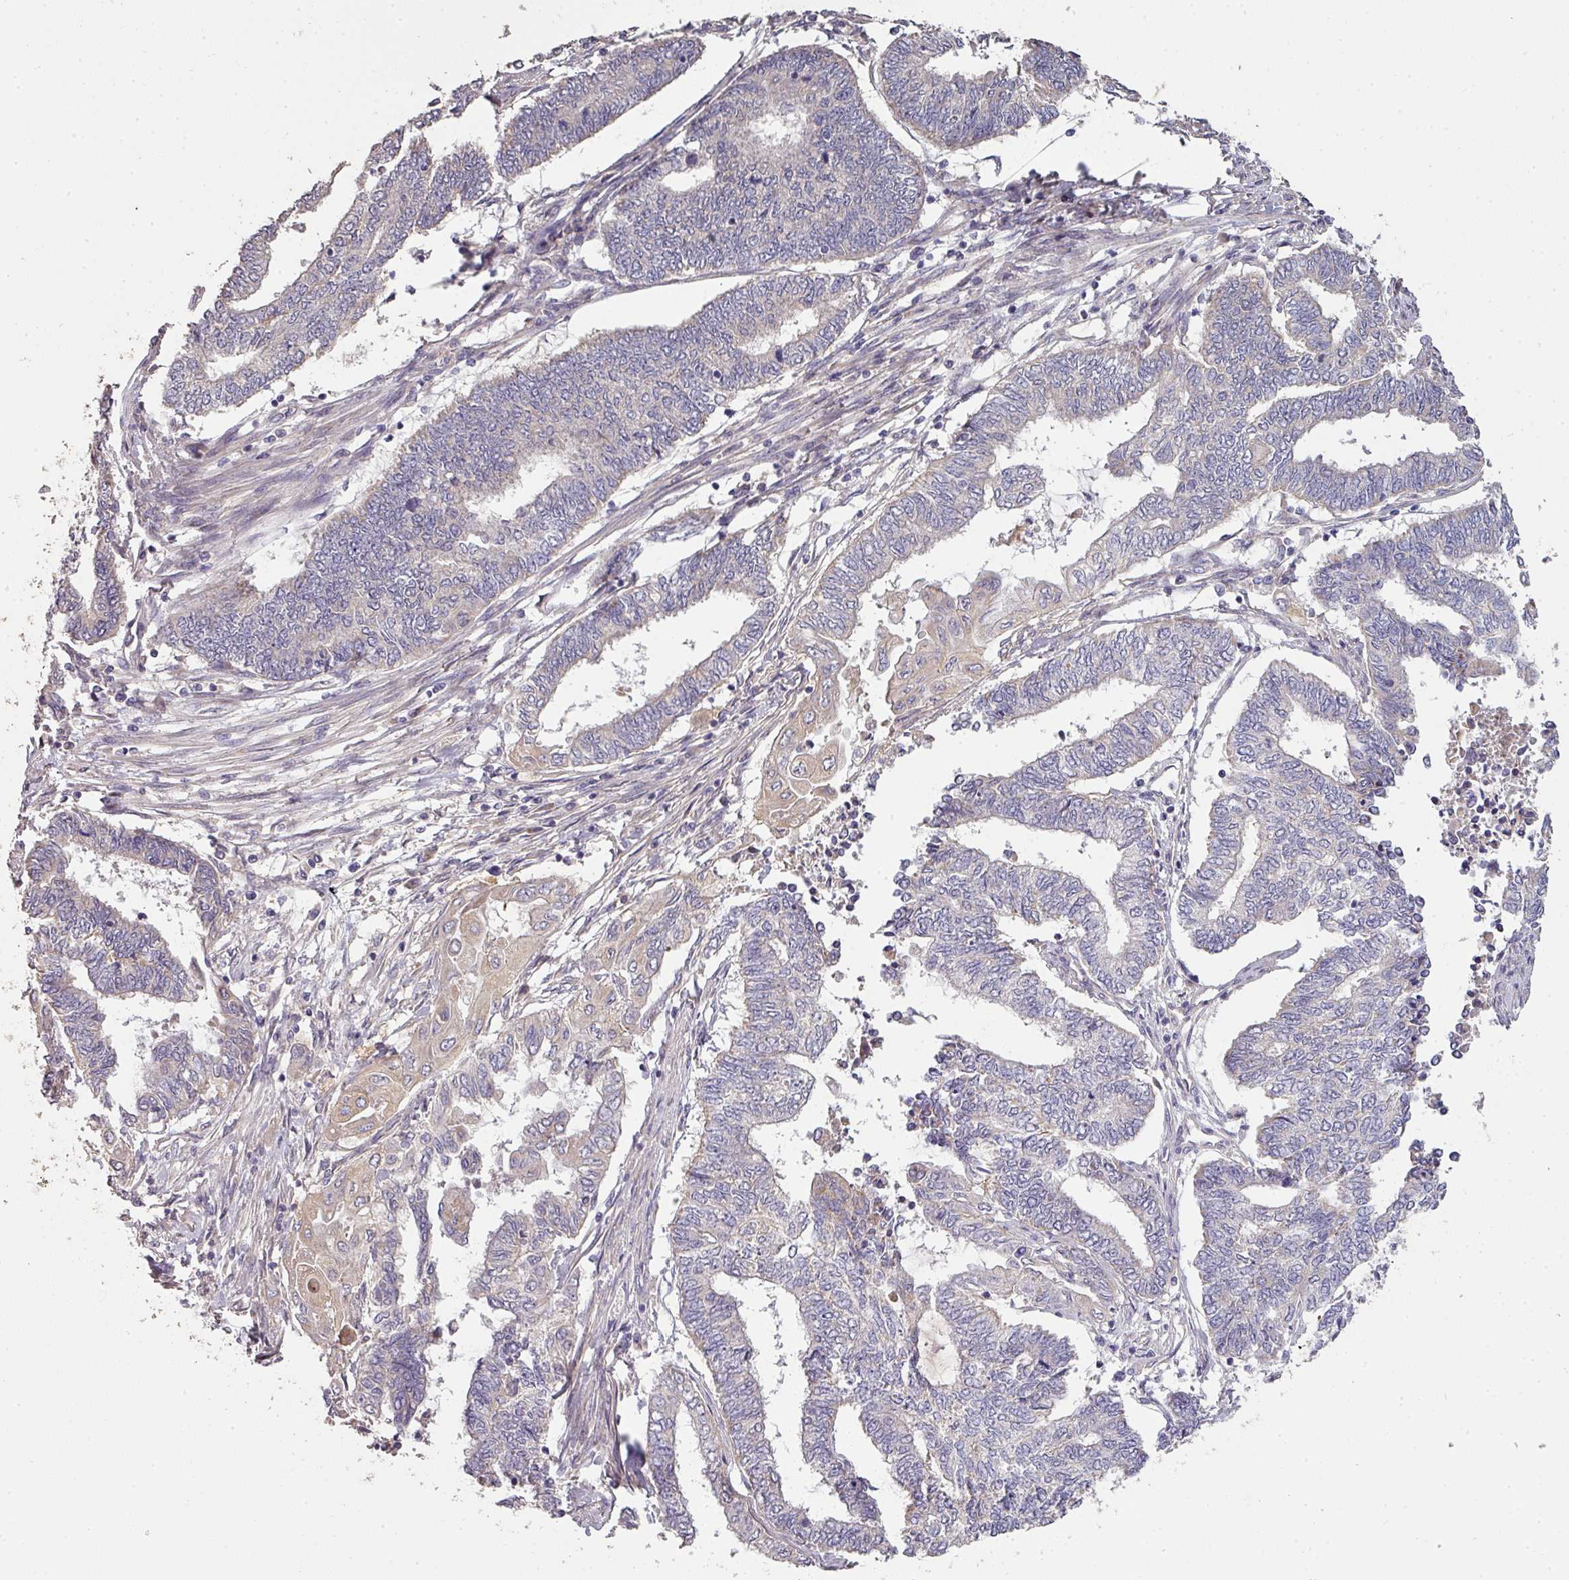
{"staining": {"intensity": "negative", "quantity": "none", "location": "none"}, "tissue": "endometrial cancer", "cell_type": "Tumor cells", "image_type": "cancer", "snomed": [{"axis": "morphology", "description": "Adenocarcinoma, NOS"}, {"axis": "topography", "description": "Uterus"}, {"axis": "topography", "description": "Endometrium"}], "caption": "A photomicrograph of endometrial cancer (adenocarcinoma) stained for a protein shows no brown staining in tumor cells.", "gene": "PCDH1", "patient": {"sex": "female", "age": 70}}